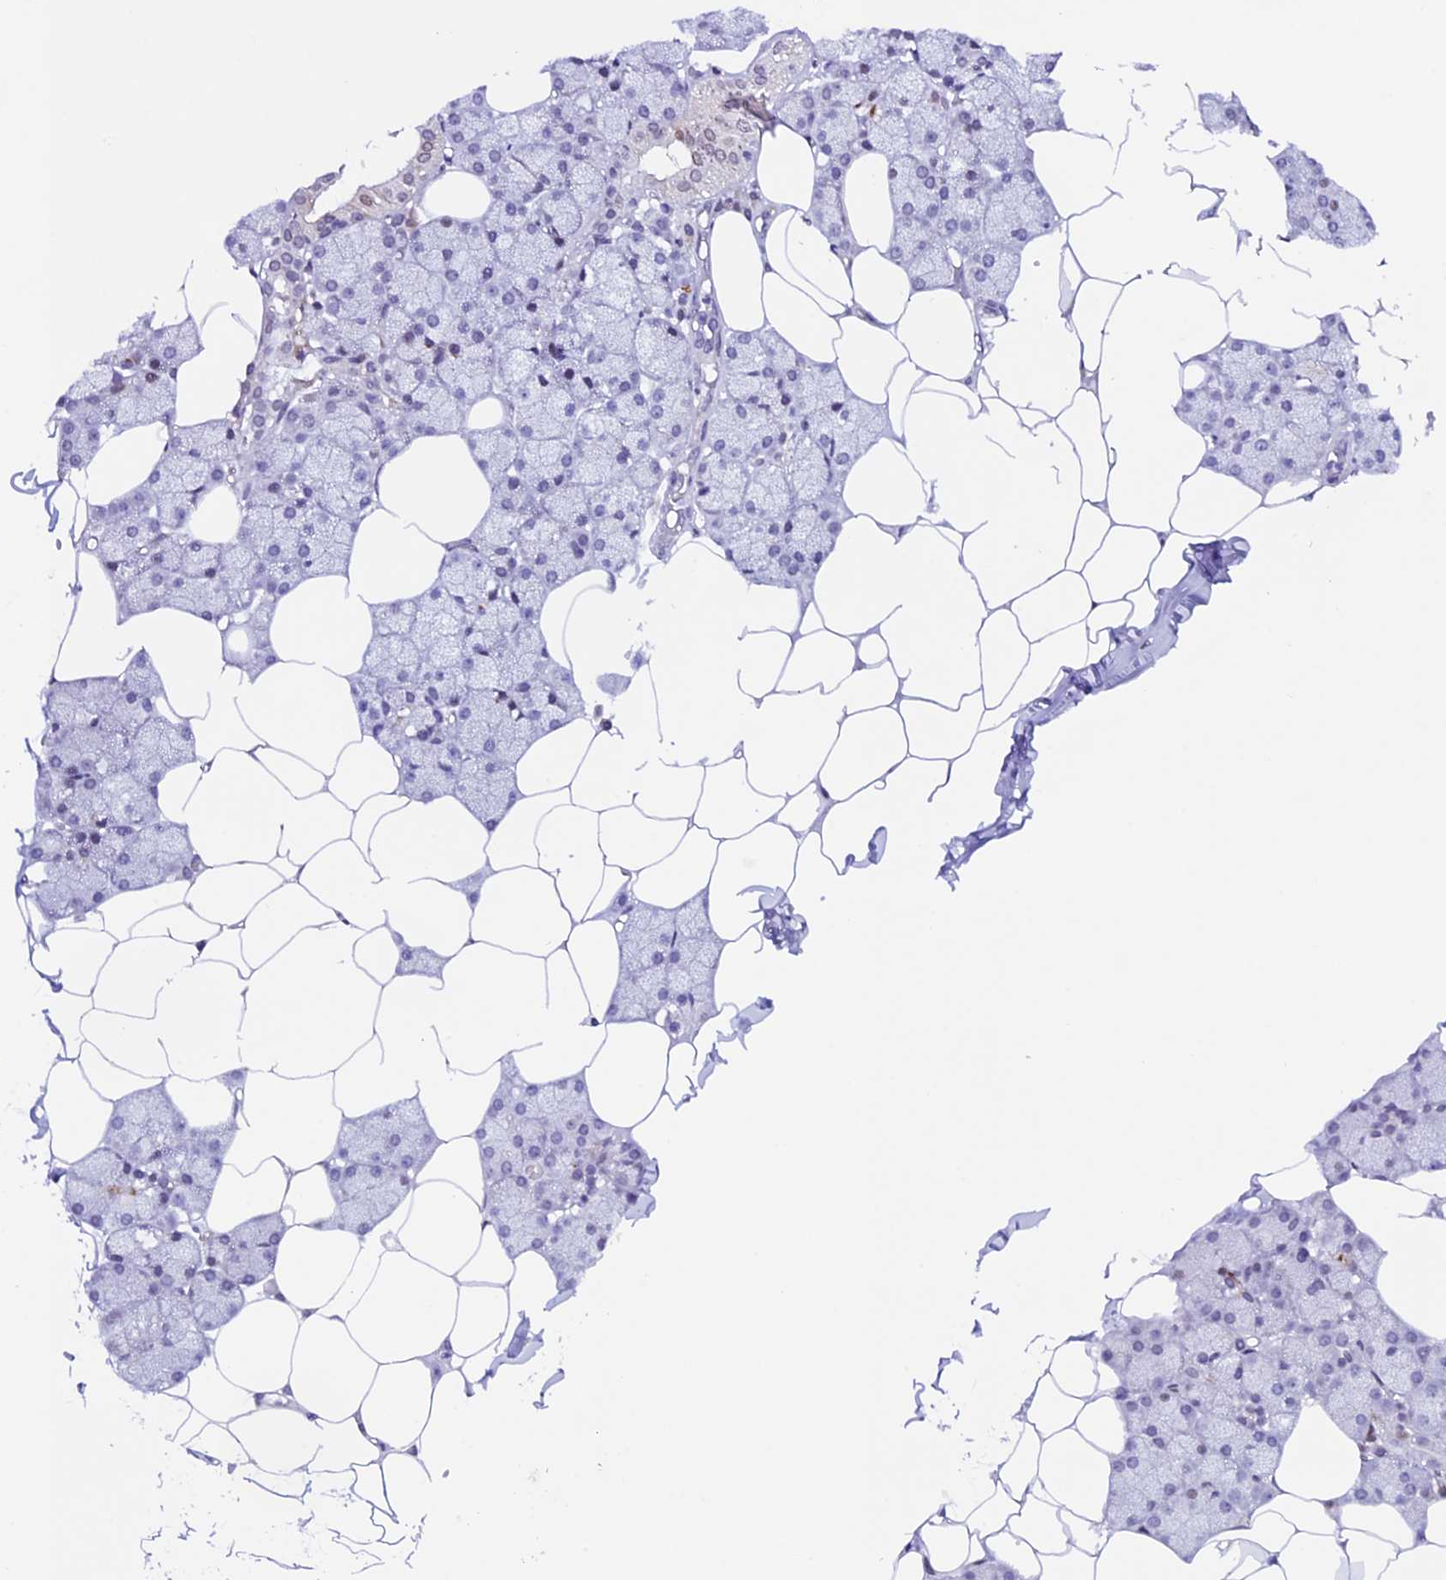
{"staining": {"intensity": "negative", "quantity": "none", "location": "none"}, "tissue": "salivary gland", "cell_type": "Glandular cells", "image_type": "normal", "snomed": [{"axis": "morphology", "description": "Normal tissue, NOS"}, {"axis": "topography", "description": "Salivary gland"}], "caption": "IHC micrograph of unremarkable salivary gland: salivary gland stained with DAB (3,3'-diaminobenzidine) exhibits no significant protein positivity in glandular cells.", "gene": "TMEM171", "patient": {"sex": "male", "age": 62}}